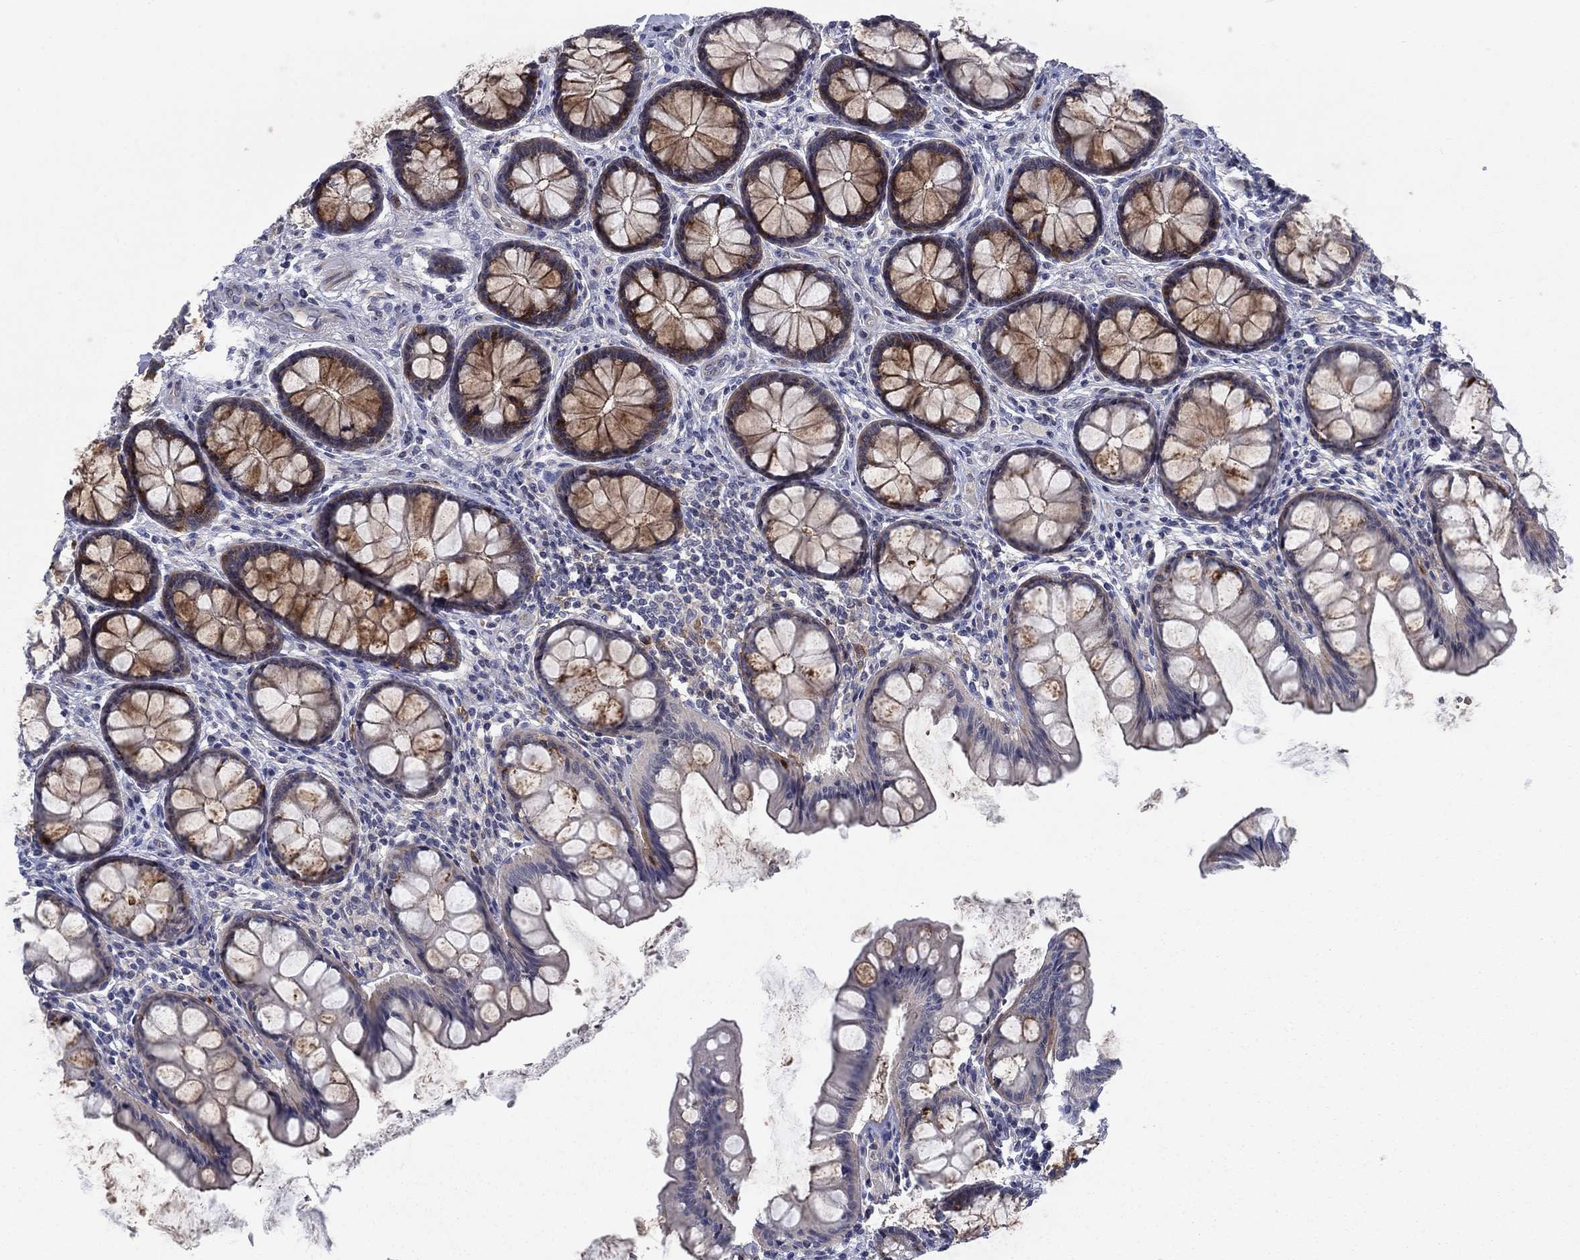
{"staining": {"intensity": "negative", "quantity": "none", "location": "none"}, "tissue": "colon", "cell_type": "Endothelial cells", "image_type": "normal", "snomed": [{"axis": "morphology", "description": "Normal tissue, NOS"}, {"axis": "topography", "description": "Colon"}], "caption": "DAB immunohistochemical staining of benign colon shows no significant staining in endothelial cells.", "gene": "KIF15", "patient": {"sex": "female", "age": 65}}